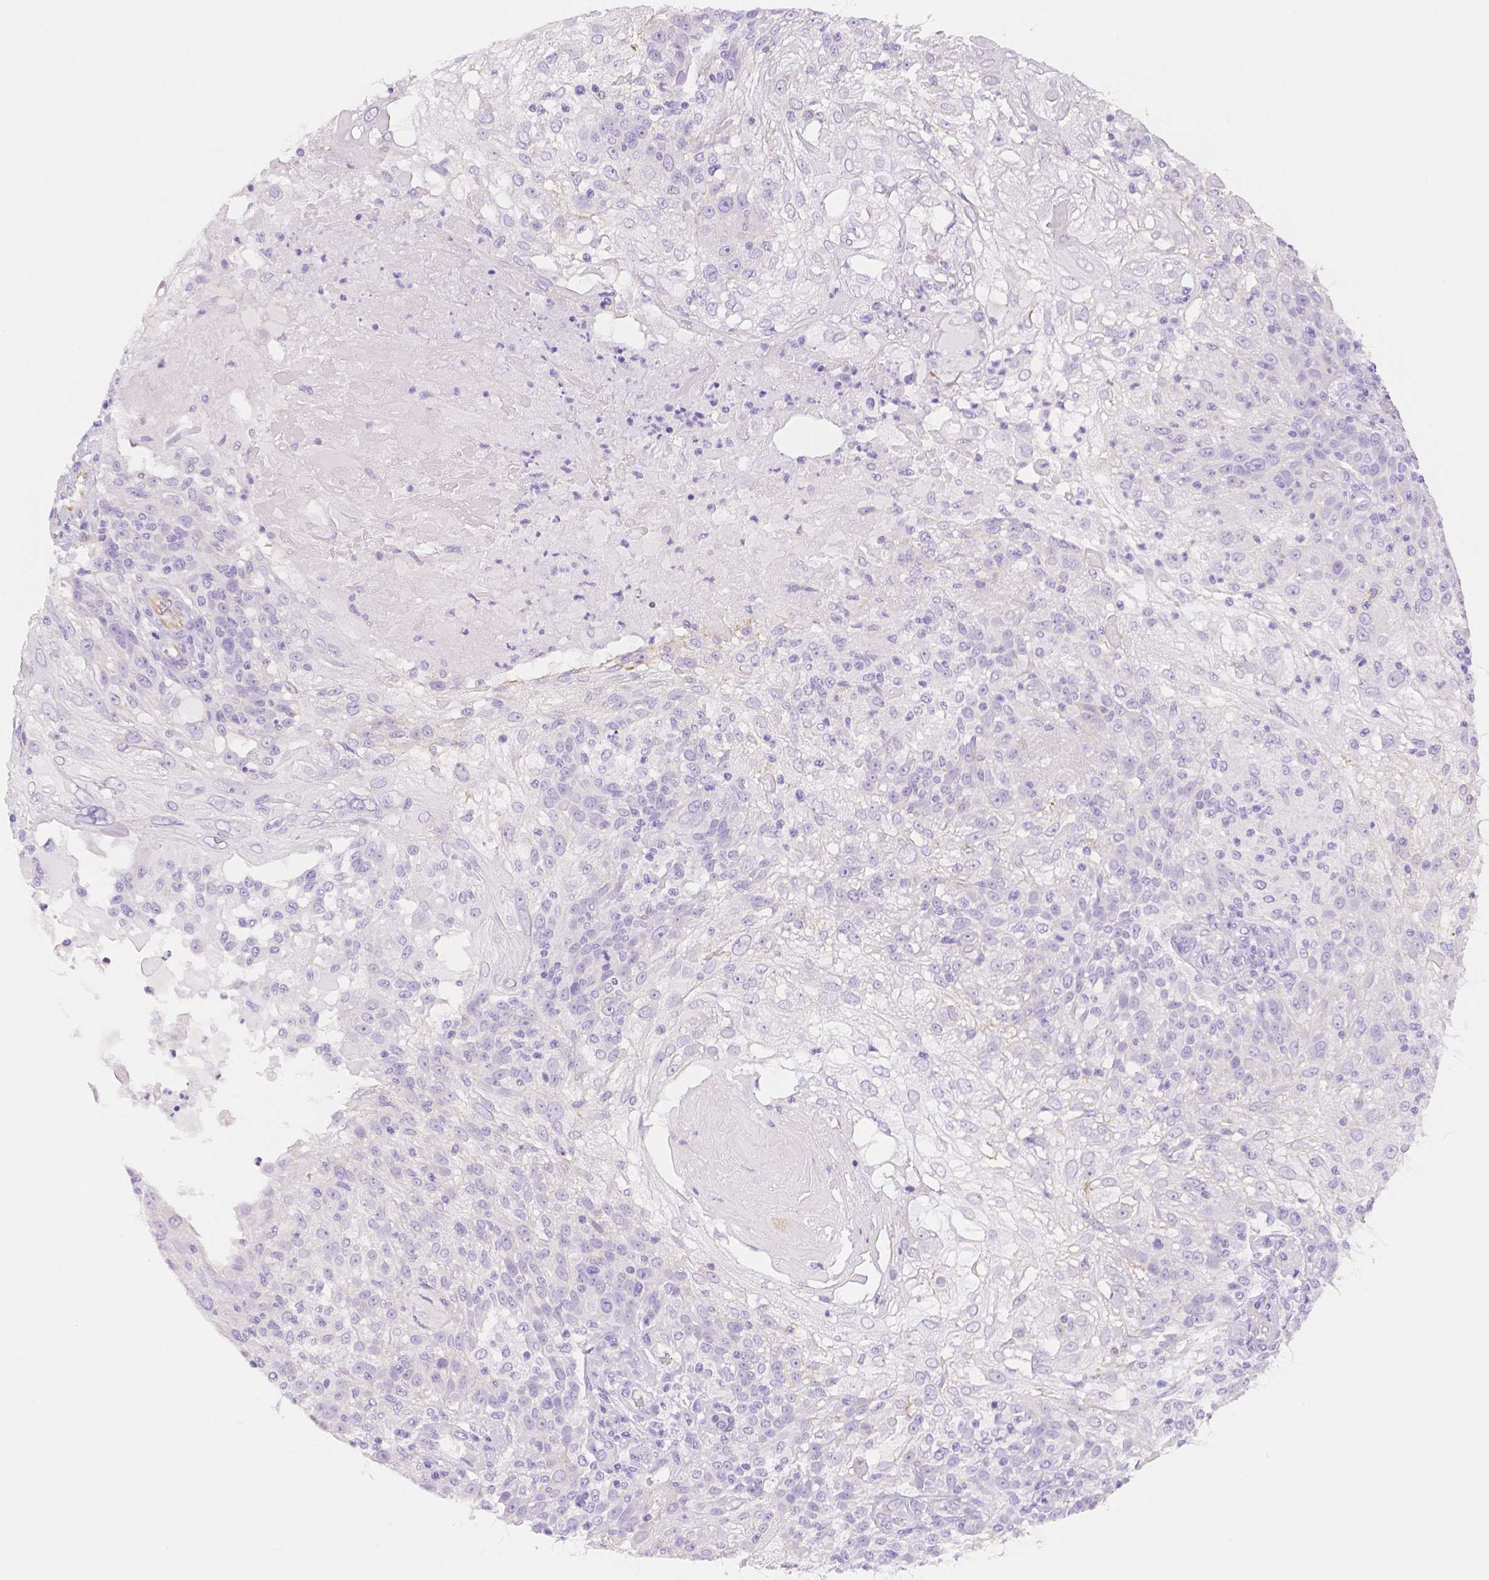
{"staining": {"intensity": "negative", "quantity": "none", "location": "none"}, "tissue": "skin cancer", "cell_type": "Tumor cells", "image_type": "cancer", "snomed": [{"axis": "morphology", "description": "Normal tissue, NOS"}, {"axis": "morphology", "description": "Squamous cell carcinoma, NOS"}, {"axis": "topography", "description": "Skin"}], "caption": "This is an immunohistochemistry (IHC) photomicrograph of skin cancer (squamous cell carcinoma). There is no expression in tumor cells.", "gene": "SLC27A5", "patient": {"sex": "female", "age": 83}}